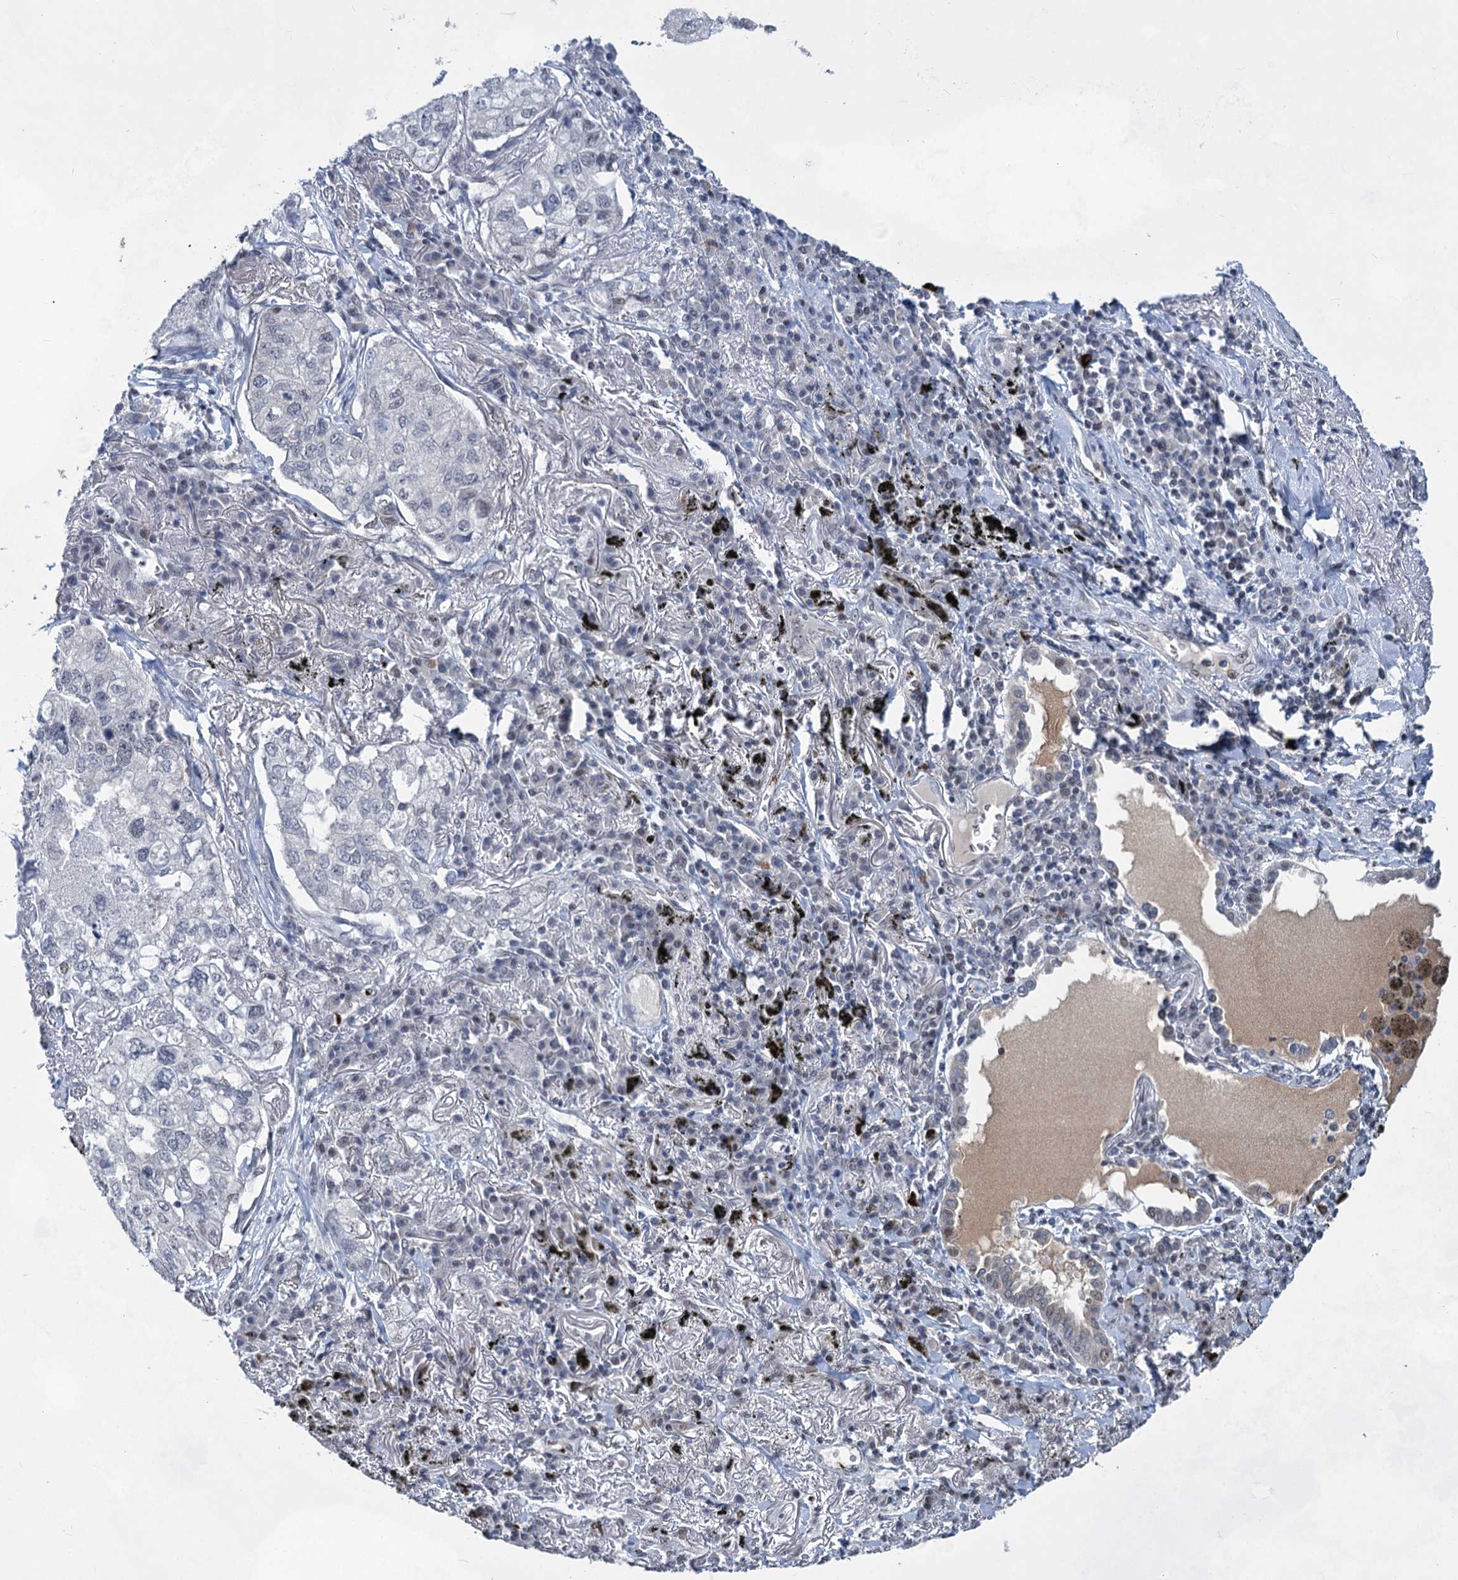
{"staining": {"intensity": "negative", "quantity": "none", "location": "none"}, "tissue": "lung cancer", "cell_type": "Tumor cells", "image_type": "cancer", "snomed": [{"axis": "morphology", "description": "Adenocarcinoma, NOS"}, {"axis": "topography", "description": "Lung"}], "caption": "Immunohistochemistry histopathology image of lung cancer (adenocarcinoma) stained for a protein (brown), which exhibits no staining in tumor cells.", "gene": "MON2", "patient": {"sex": "male", "age": 65}}